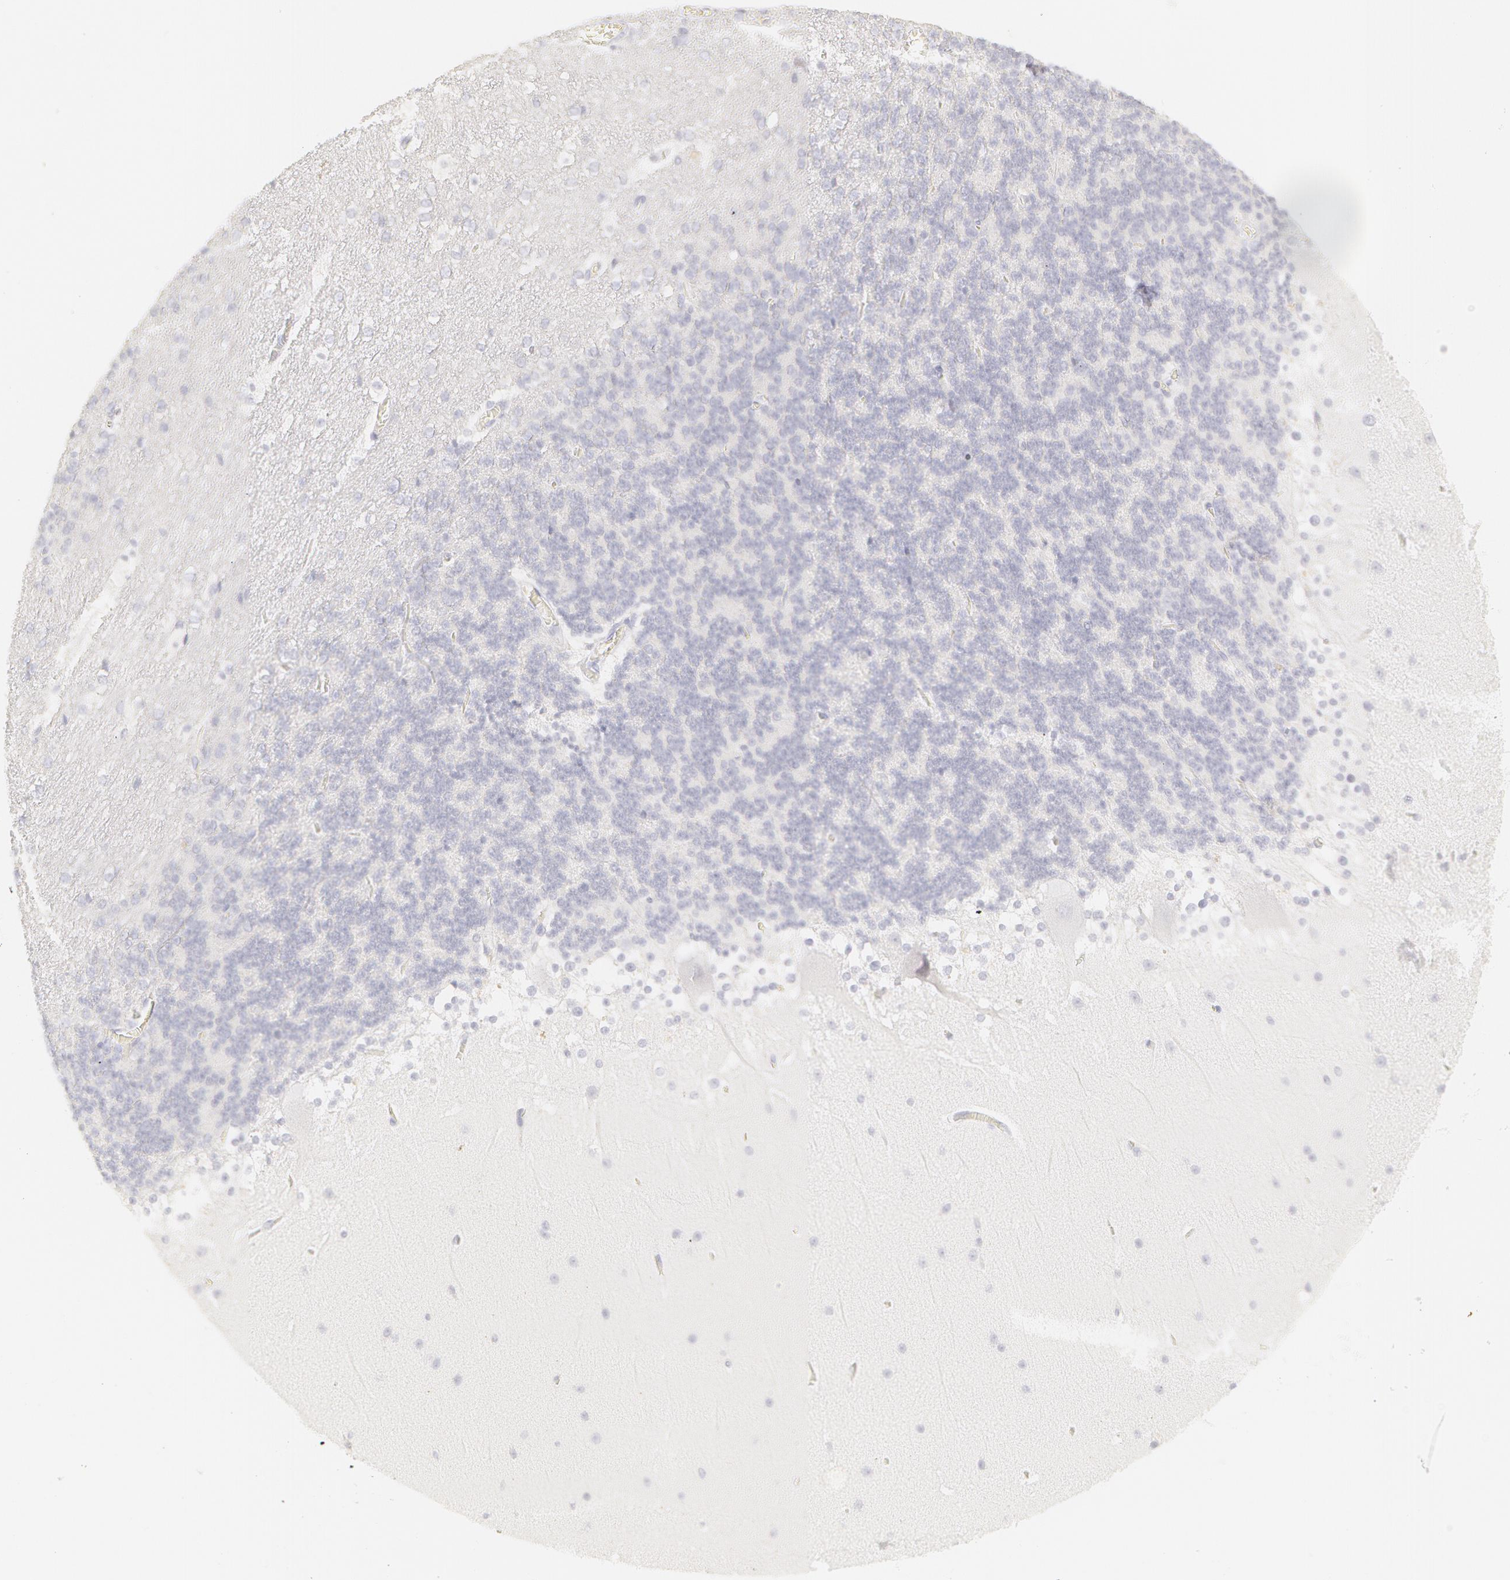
{"staining": {"intensity": "negative", "quantity": "none", "location": "none"}, "tissue": "cerebellum", "cell_type": "Cells in granular layer", "image_type": "normal", "snomed": [{"axis": "morphology", "description": "Normal tissue, NOS"}, {"axis": "topography", "description": "Cerebellum"}], "caption": "Immunohistochemistry histopathology image of unremarkable cerebellum: human cerebellum stained with DAB (3,3'-diaminobenzidine) shows no significant protein staining in cells in granular layer.", "gene": "KRT8", "patient": {"sex": "female", "age": 19}}